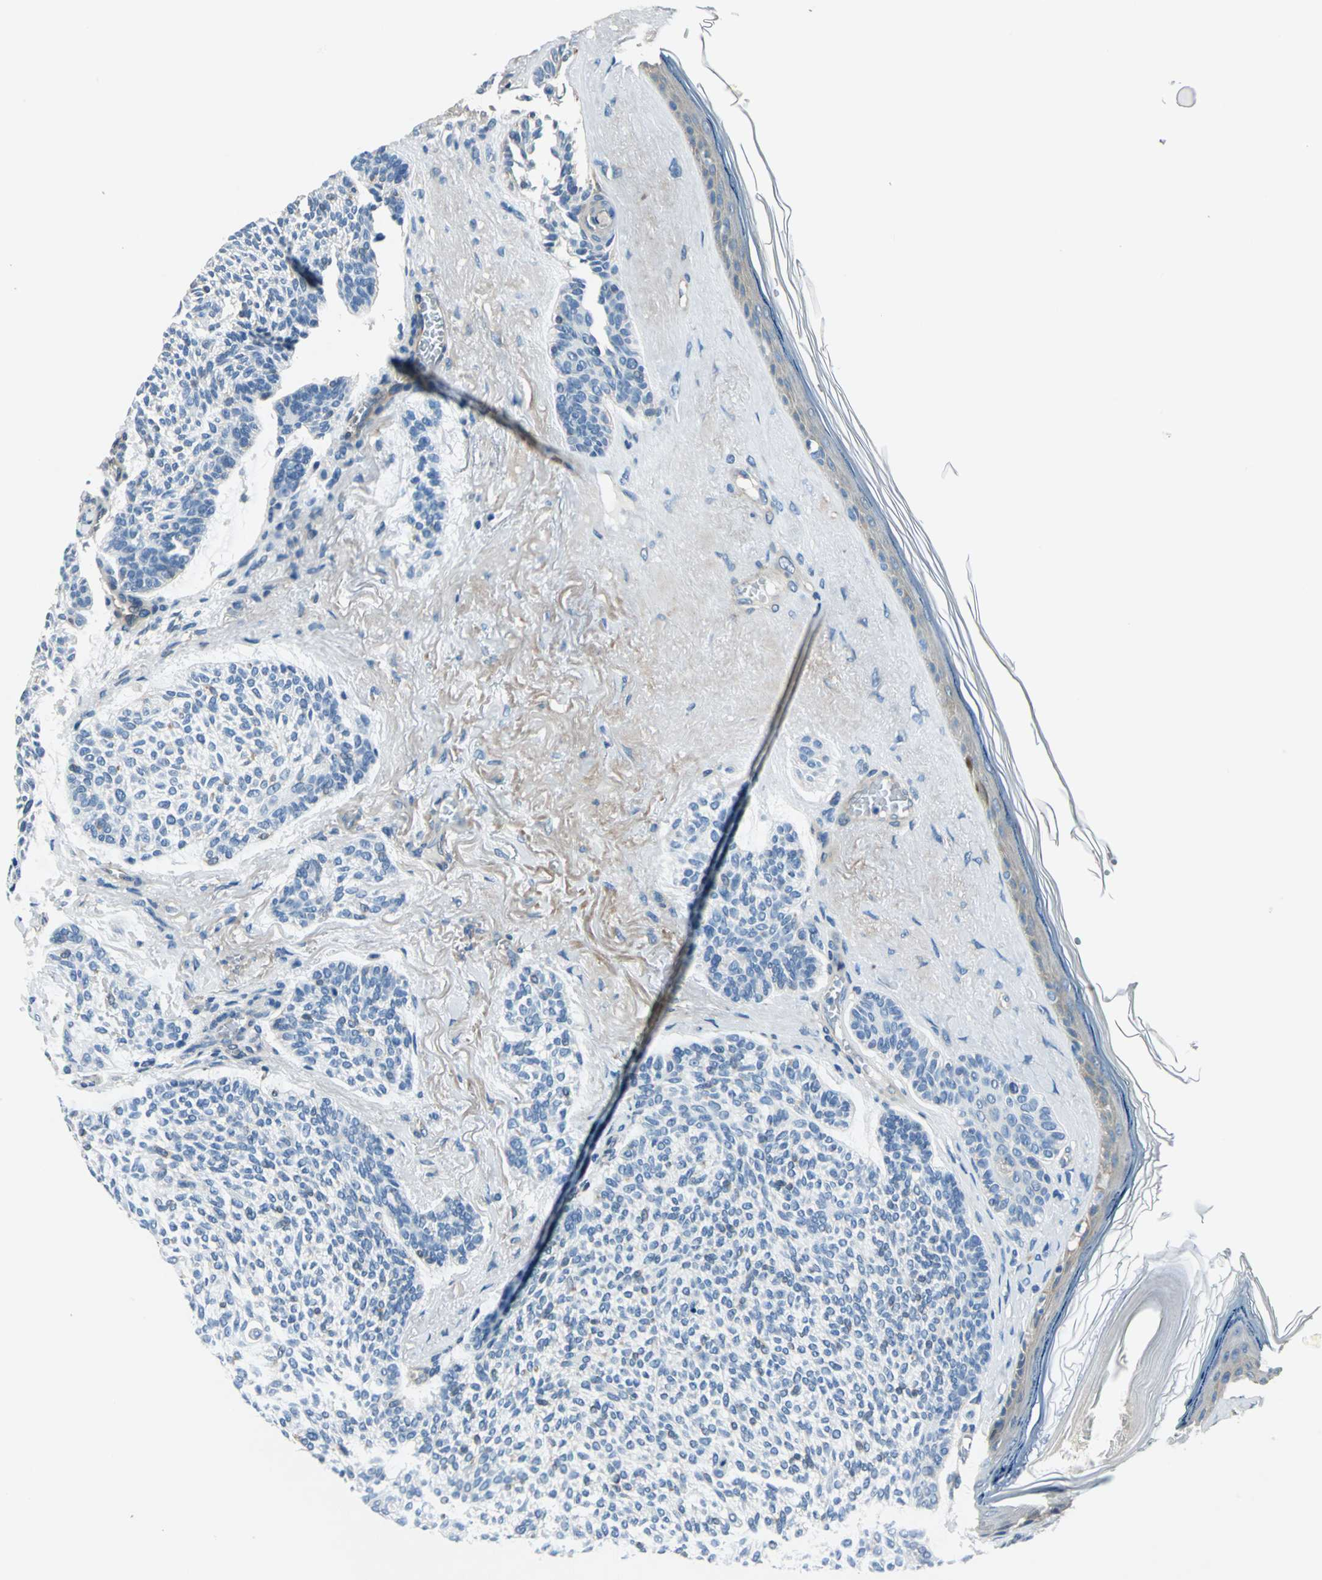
{"staining": {"intensity": "negative", "quantity": "none", "location": "none"}, "tissue": "skin cancer", "cell_type": "Tumor cells", "image_type": "cancer", "snomed": [{"axis": "morphology", "description": "Normal tissue, NOS"}, {"axis": "morphology", "description": "Basal cell carcinoma"}, {"axis": "topography", "description": "Skin"}], "caption": "Immunohistochemical staining of skin cancer (basal cell carcinoma) exhibits no significant expression in tumor cells. (DAB (3,3'-diaminobenzidine) immunohistochemistry (IHC), high magnification).", "gene": "CDC42EP1", "patient": {"sex": "female", "age": 70}}